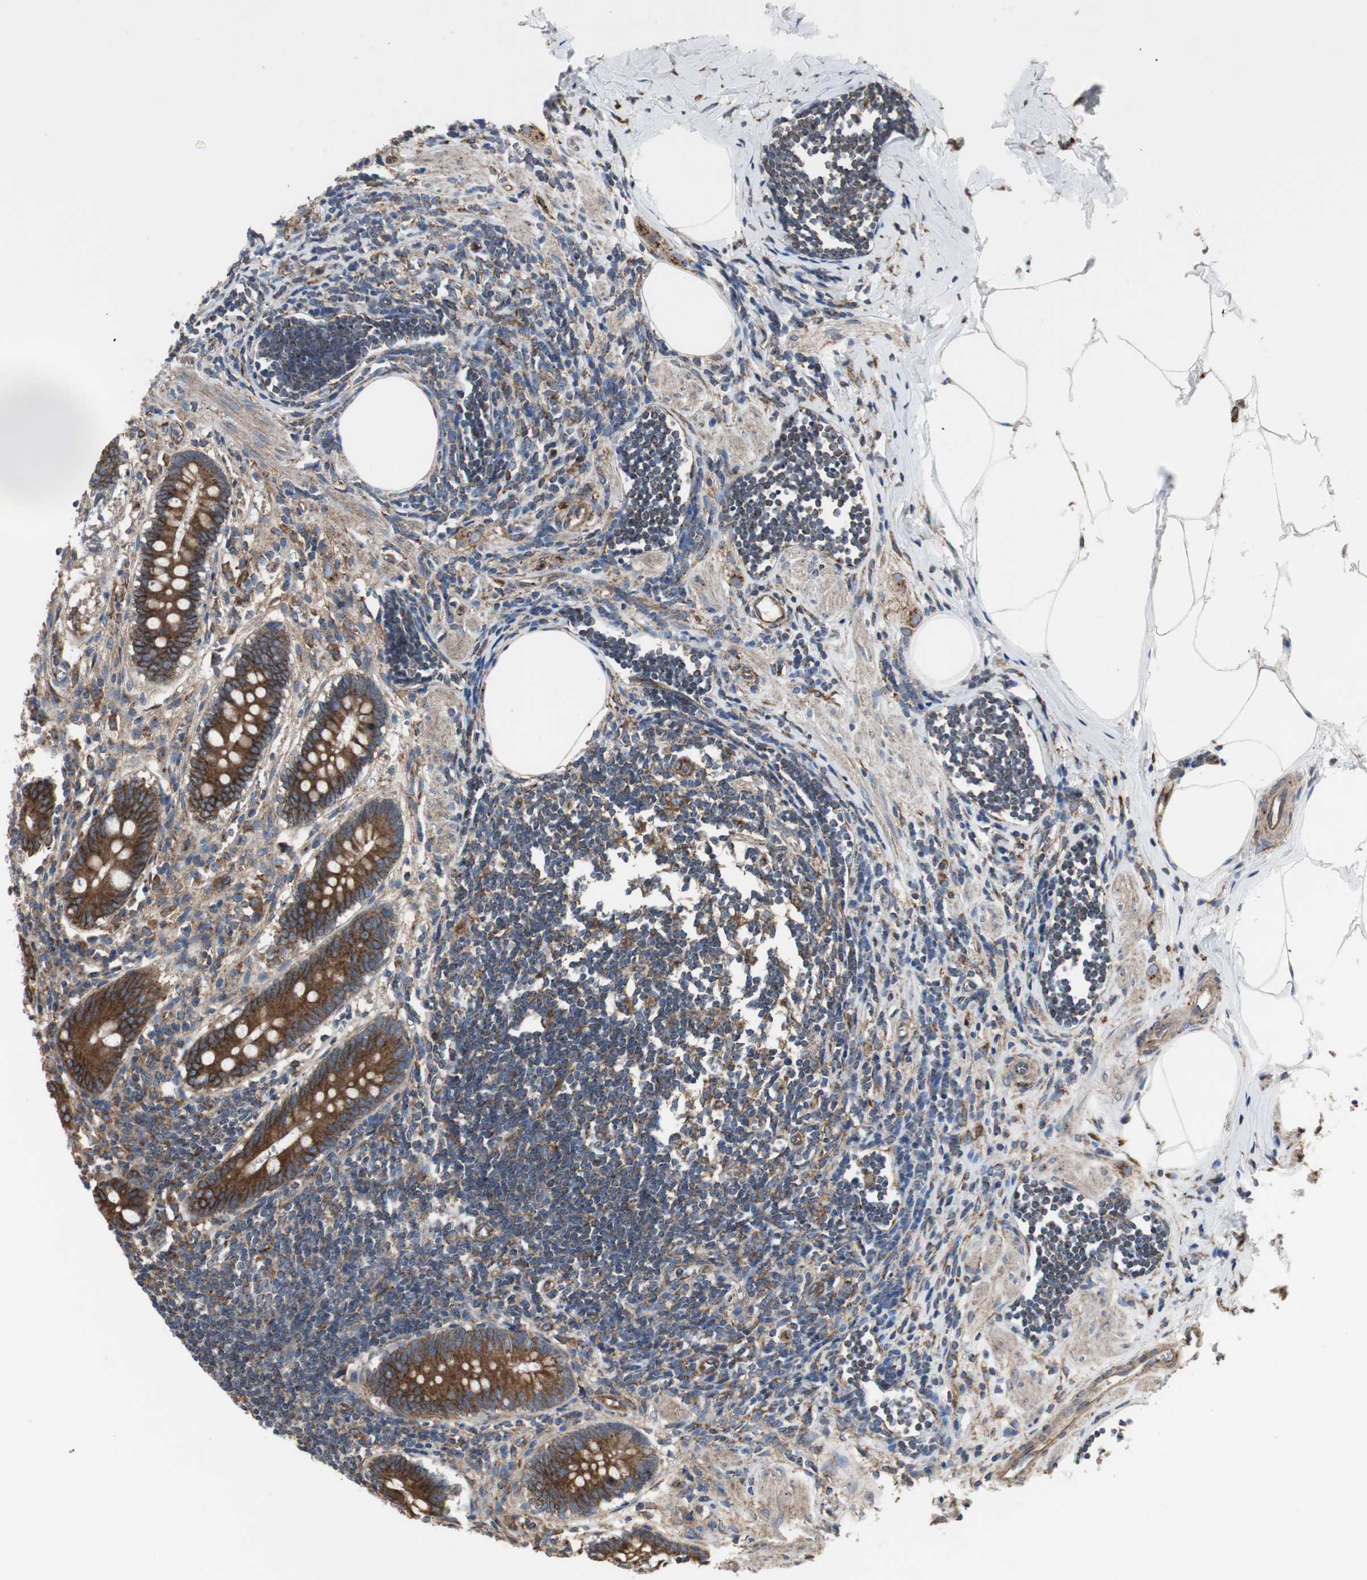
{"staining": {"intensity": "strong", "quantity": ">75%", "location": "cytoplasmic/membranous"}, "tissue": "appendix", "cell_type": "Glandular cells", "image_type": "normal", "snomed": [{"axis": "morphology", "description": "Normal tissue, NOS"}, {"axis": "topography", "description": "Appendix"}], "caption": "A photomicrograph of appendix stained for a protein reveals strong cytoplasmic/membranous brown staining in glandular cells. (DAB IHC, brown staining for protein, blue staining for nuclei).", "gene": "H6PD", "patient": {"sex": "female", "age": 50}}